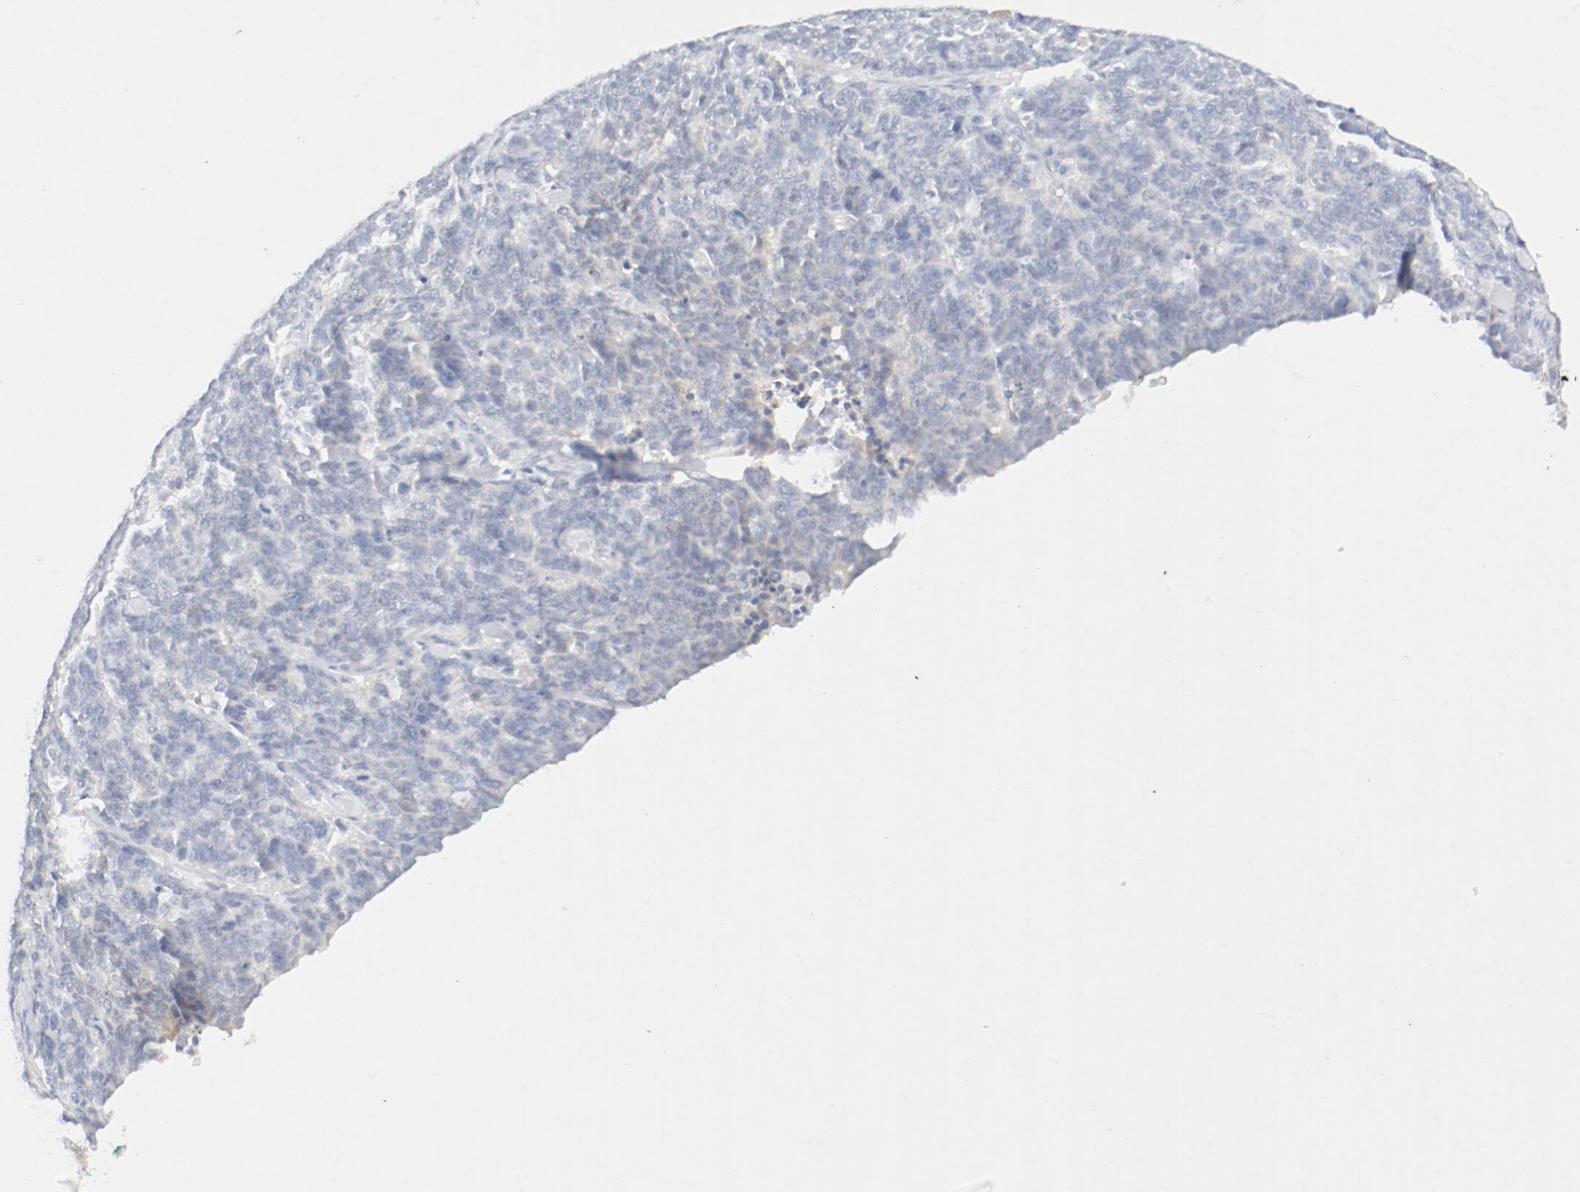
{"staining": {"intensity": "negative", "quantity": "none", "location": "none"}, "tissue": "lung cancer", "cell_type": "Tumor cells", "image_type": "cancer", "snomed": [{"axis": "morphology", "description": "Neoplasm, malignant, NOS"}, {"axis": "topography", "description": "Lung"}], "caption": "Histopathology image shows no significant protein staining in tumor cells of lung cancer (neoplasm (malignant)). The staining is performed using DAB brown chromogen with nuclei counter-stained in using hematoxylin.", "gene": "PGM1", "patient": {"sex": "female", "age": 58}}